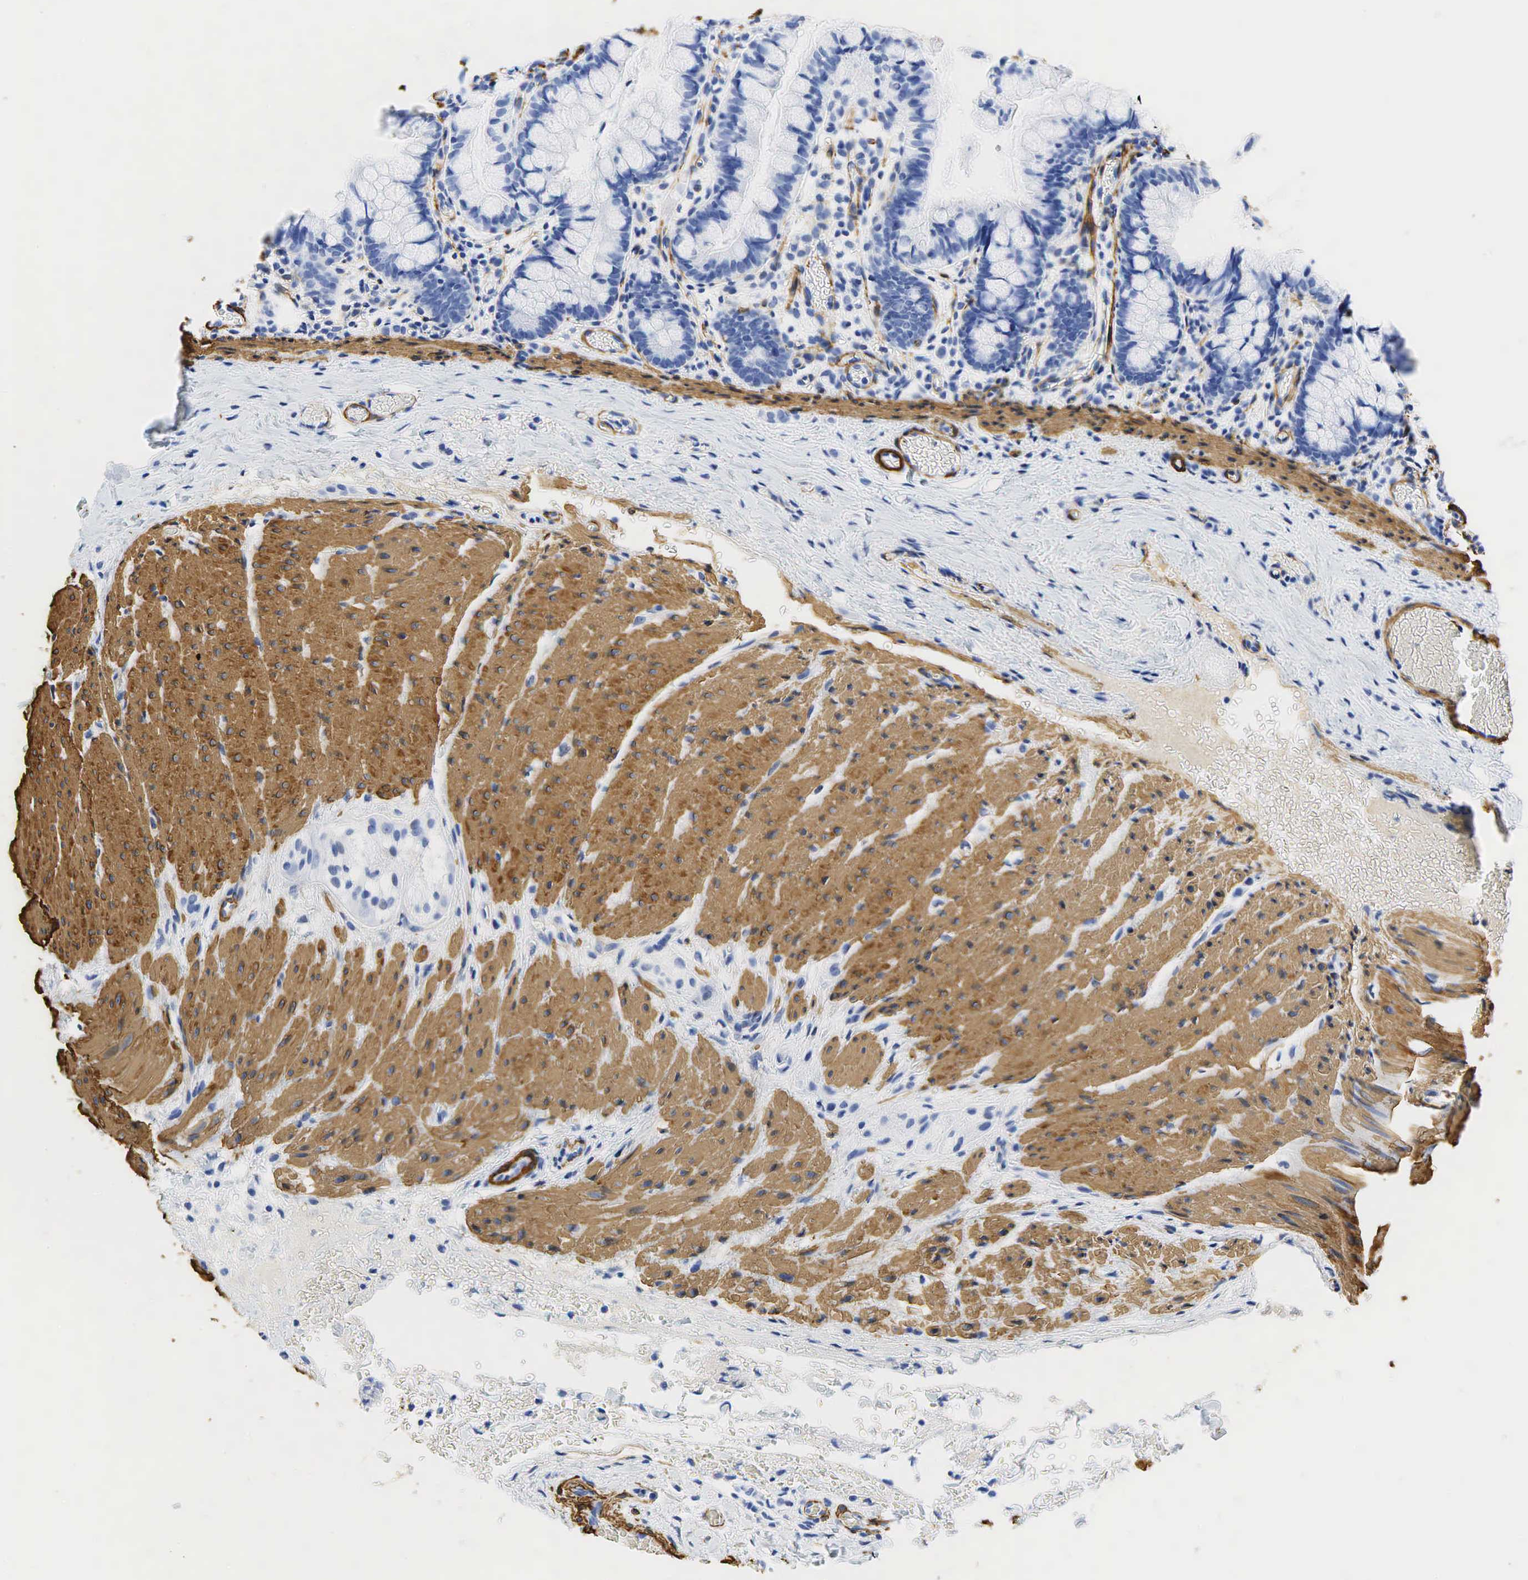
{"staining": {"intensity": "negative", "quantity": "none", "location": "none"}, "tissue": "small intestine", "cell_type": "Glandular cells", "image_type": "normal", "snomed": [{"axis": "morphology", "description": "Normal tissue, NOS"}, {"axis": "topography", "description": "Small intestine"}], "caption": "A micrograph of small intestine stained for a protein demonstrates no brown staining in glandular cells.", "gene": "ACTA1", "patient": {"sex": "male", "age": 1}}